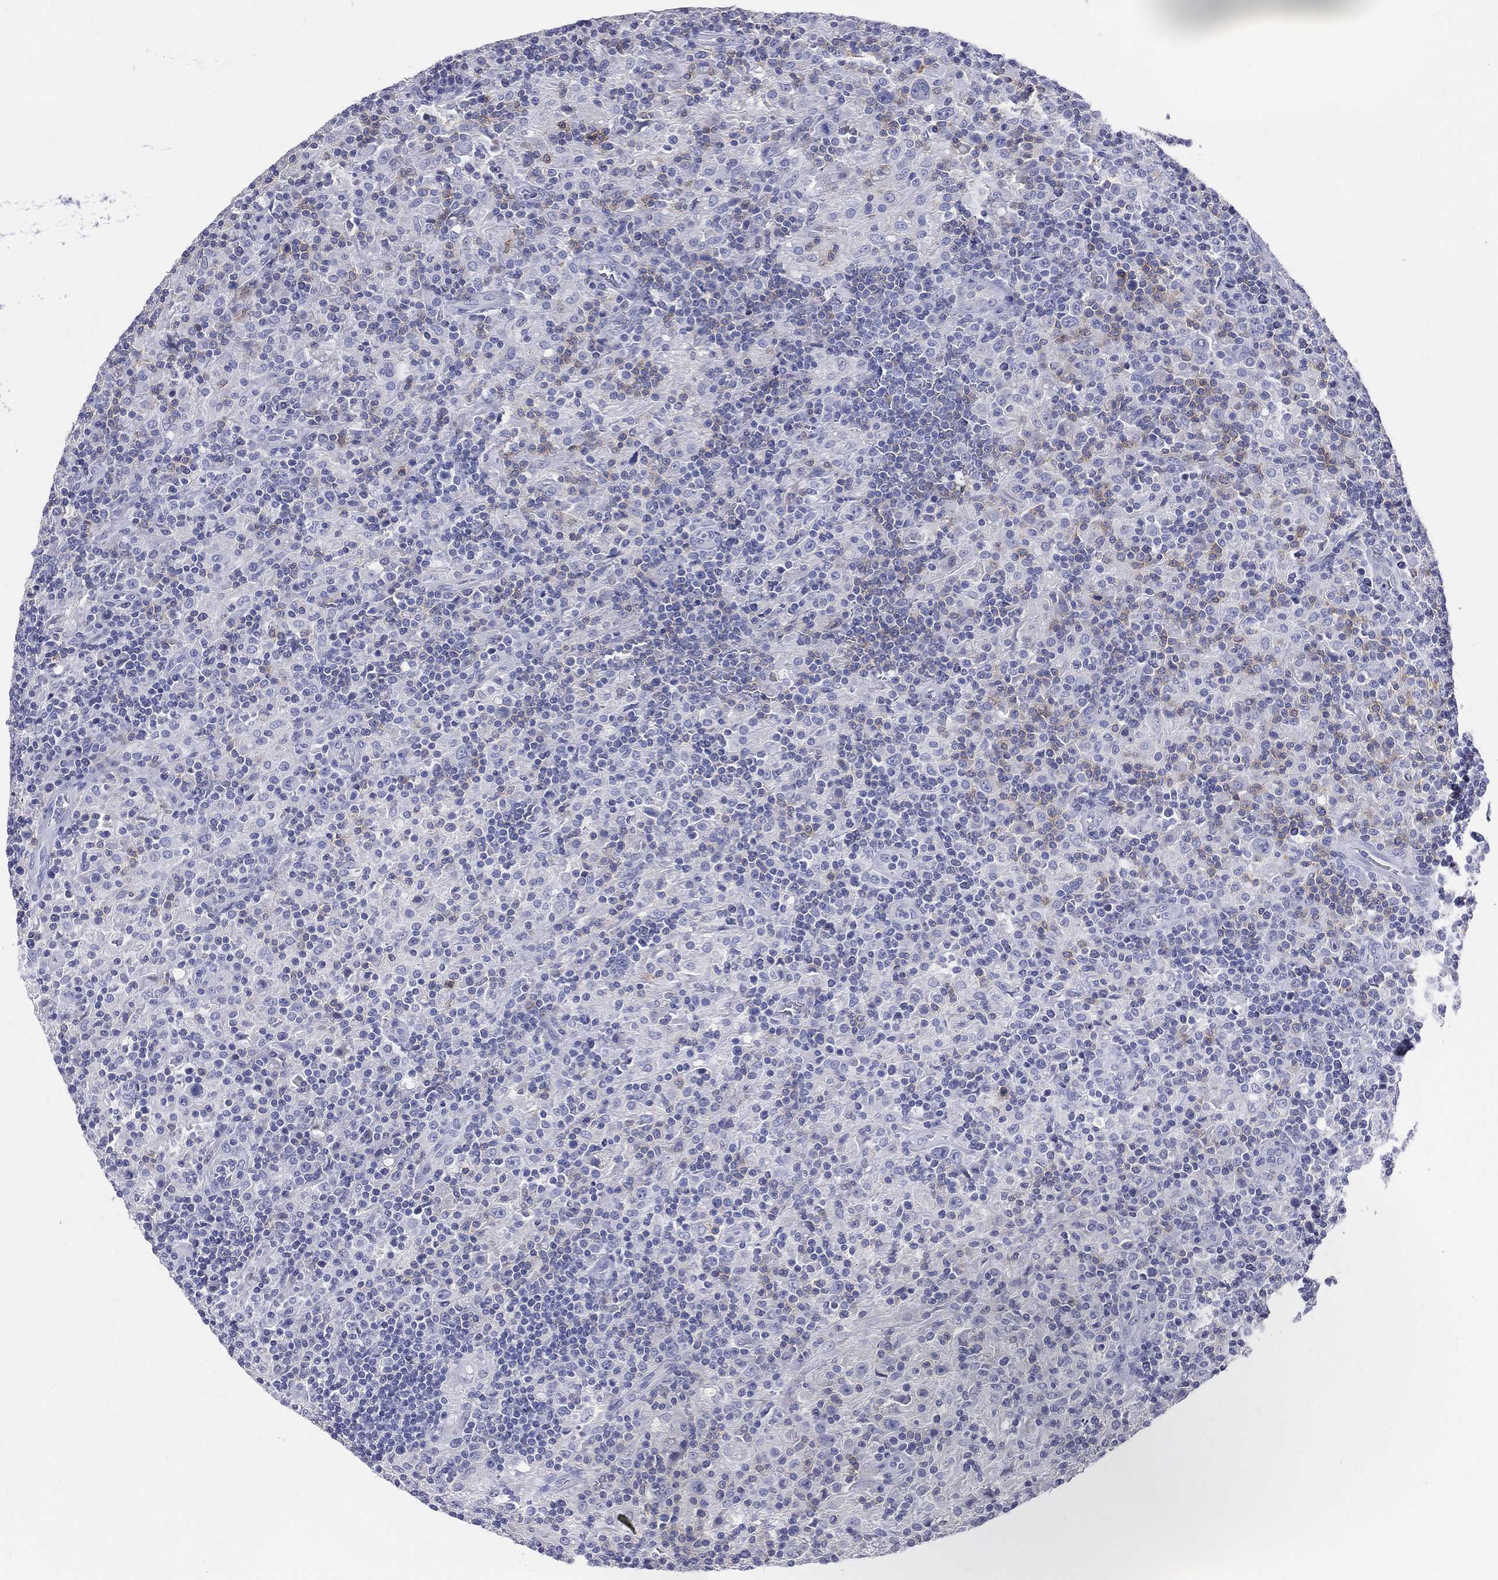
{"staining": {"intensity": "negative", "quantity": "none", "location": "none"}, "tissue": "lymphoma", "cell_type": "Tumor cells", "image_type": "cancer", "snomed": [{"axis": "morphology", "description": "Hodgkin's disease, NOS"}, {"axis": "topography", "description": "Lymph node"}], "caption": "This is an IHC histopathology image of human lymphoma. There is no positivity in tumor cells.", "gene": "LAT", "patient": {"sex": "male", "age": 70}}